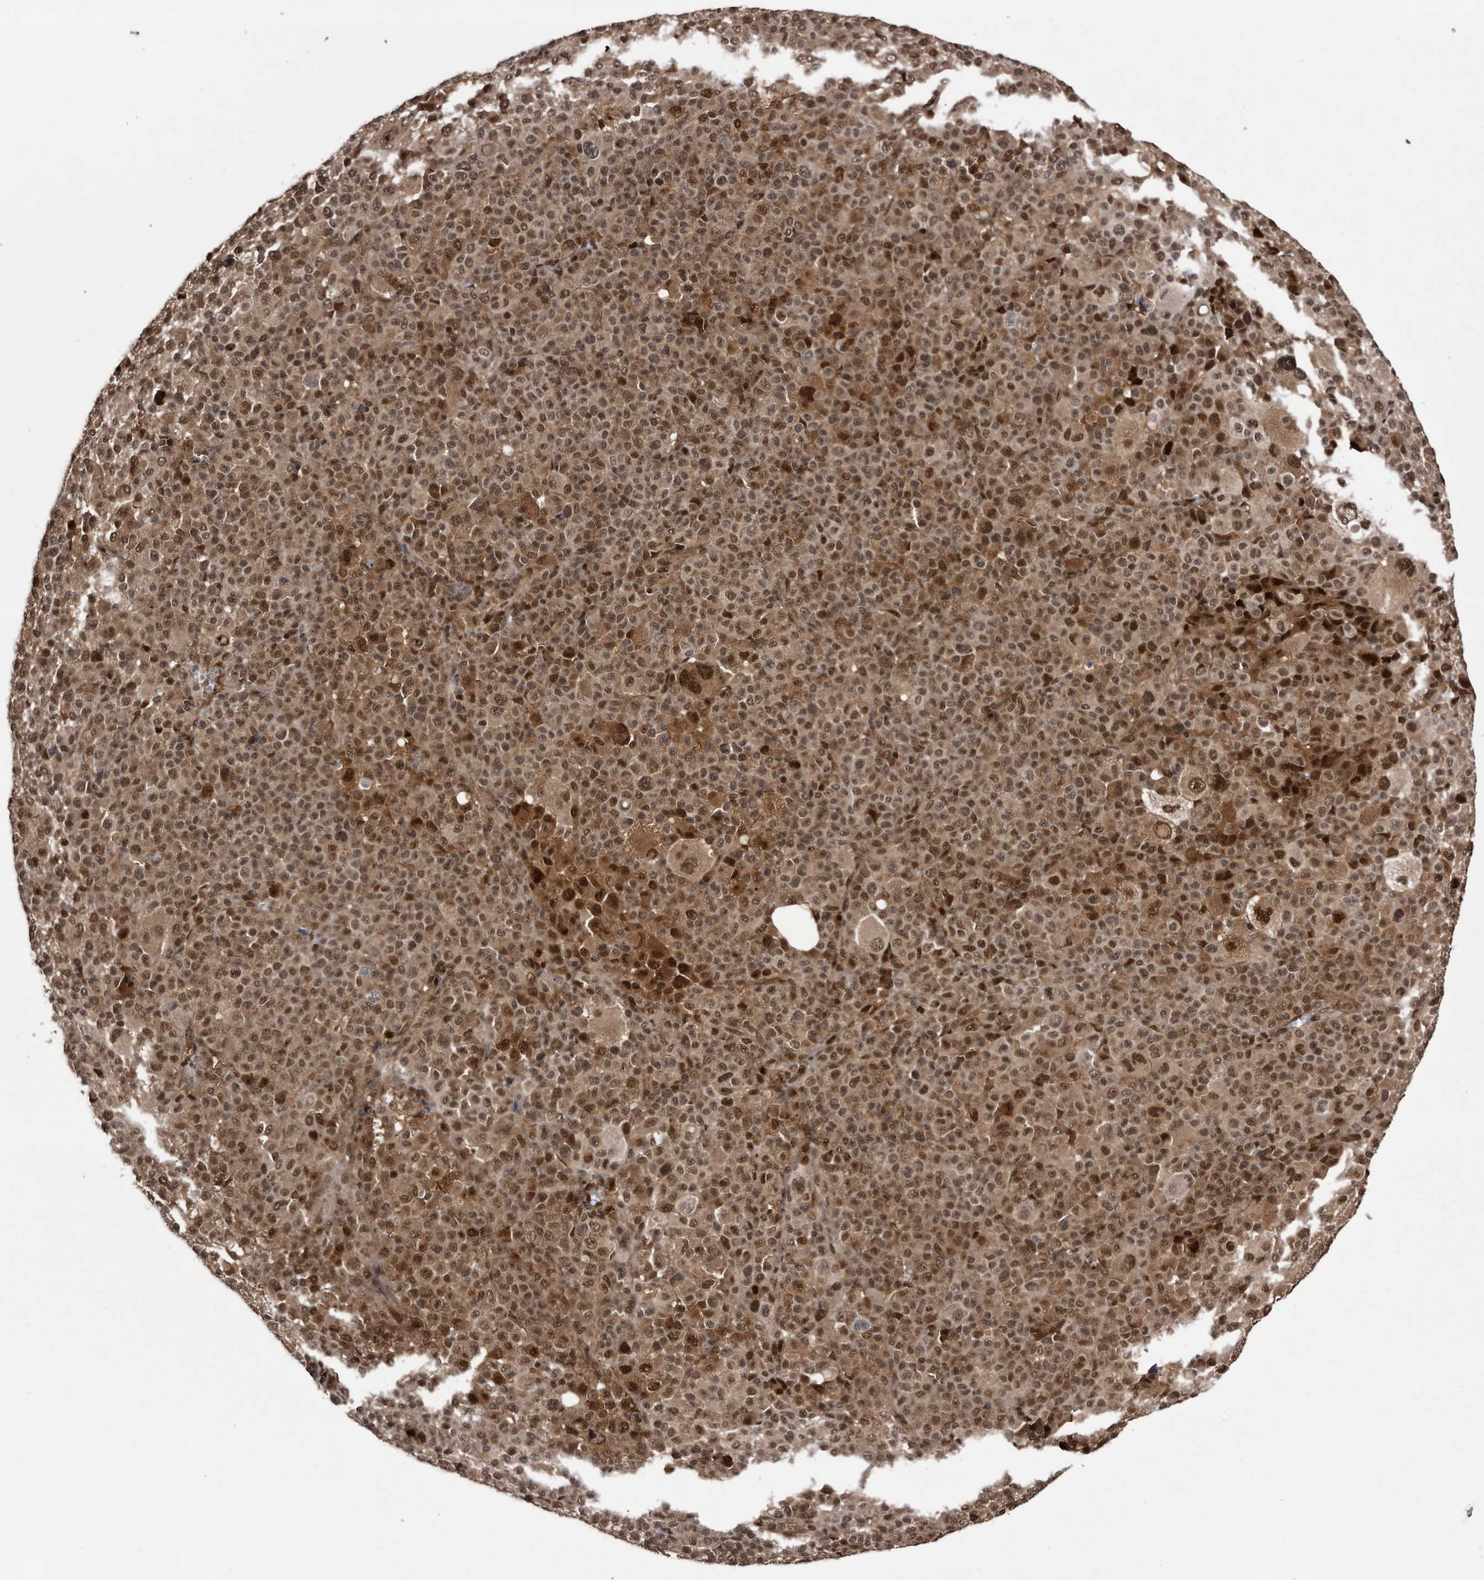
{"staining": {"intensity": "moderate", "quantity": ">75%", "location": "cytoplasmic/membranous,nuclear"}, "tissue": "melanoma", "cell_type": "Tumor cells", "image_type": "cancer", "snomed": [{"axis": "morphology", "description": "Malignant melanoma, Metastatic site"}, {"axis": "topography", "description": "Skin"}], "caption": "IHC of human melanoma shows medium levels of moderate cytoplasmic/membranous and nuclear expression in about >75% of tumor cells. (DAB (3,3'-diaminobenzidine) IHC with brightfield microscopy, high magnification).", "gene": "RAD23B", "patient": {"sex": "female", "age": 74}}